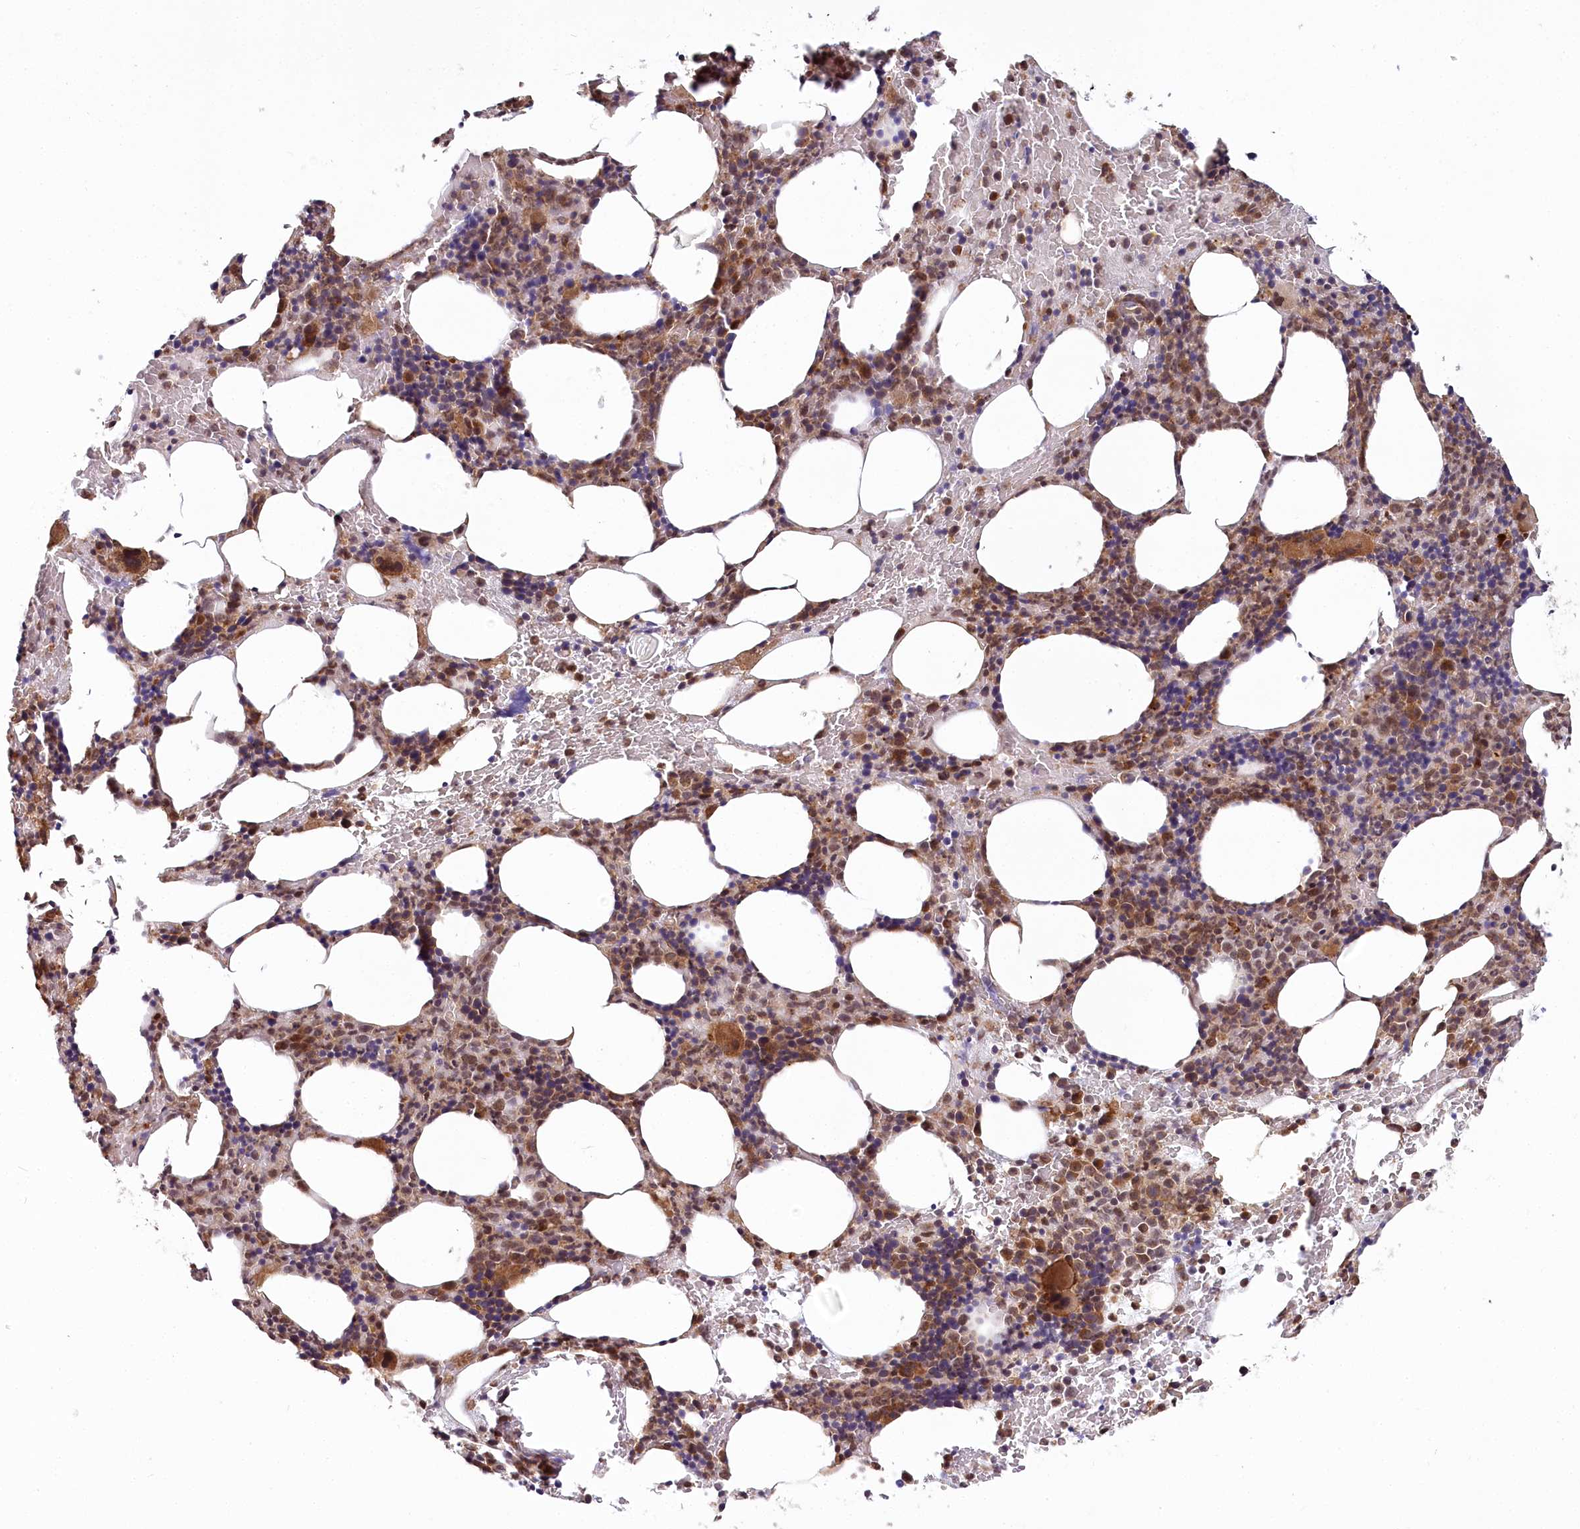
{"staining": {"intensity": "moderate", "quantity": "25%-75%", "location": "cytoplasmic/membranous"}, "tissue": "bone marrow", "cell_type": "Hematopoietic cells", "image_type": "normal", "snomed": [{"axis": "morphology", "description": "Normal tissue, NOS"}, {"axis": "topography", "description": "Bone marrow"}], "caption": "Bone marrow stained with DAB IHC shows medium levels of moderate cytoplasmic/membranous expression in approximately 25%-75% of hematopoietic cells. Using DAB (3,3'-diaminobenzidine) (brown) and hematoxylin (blue) stains, captured at high magnification using brightfield microscopy.", "gene": "CEP70", "patient": {"sex": "male", "age": 62}}